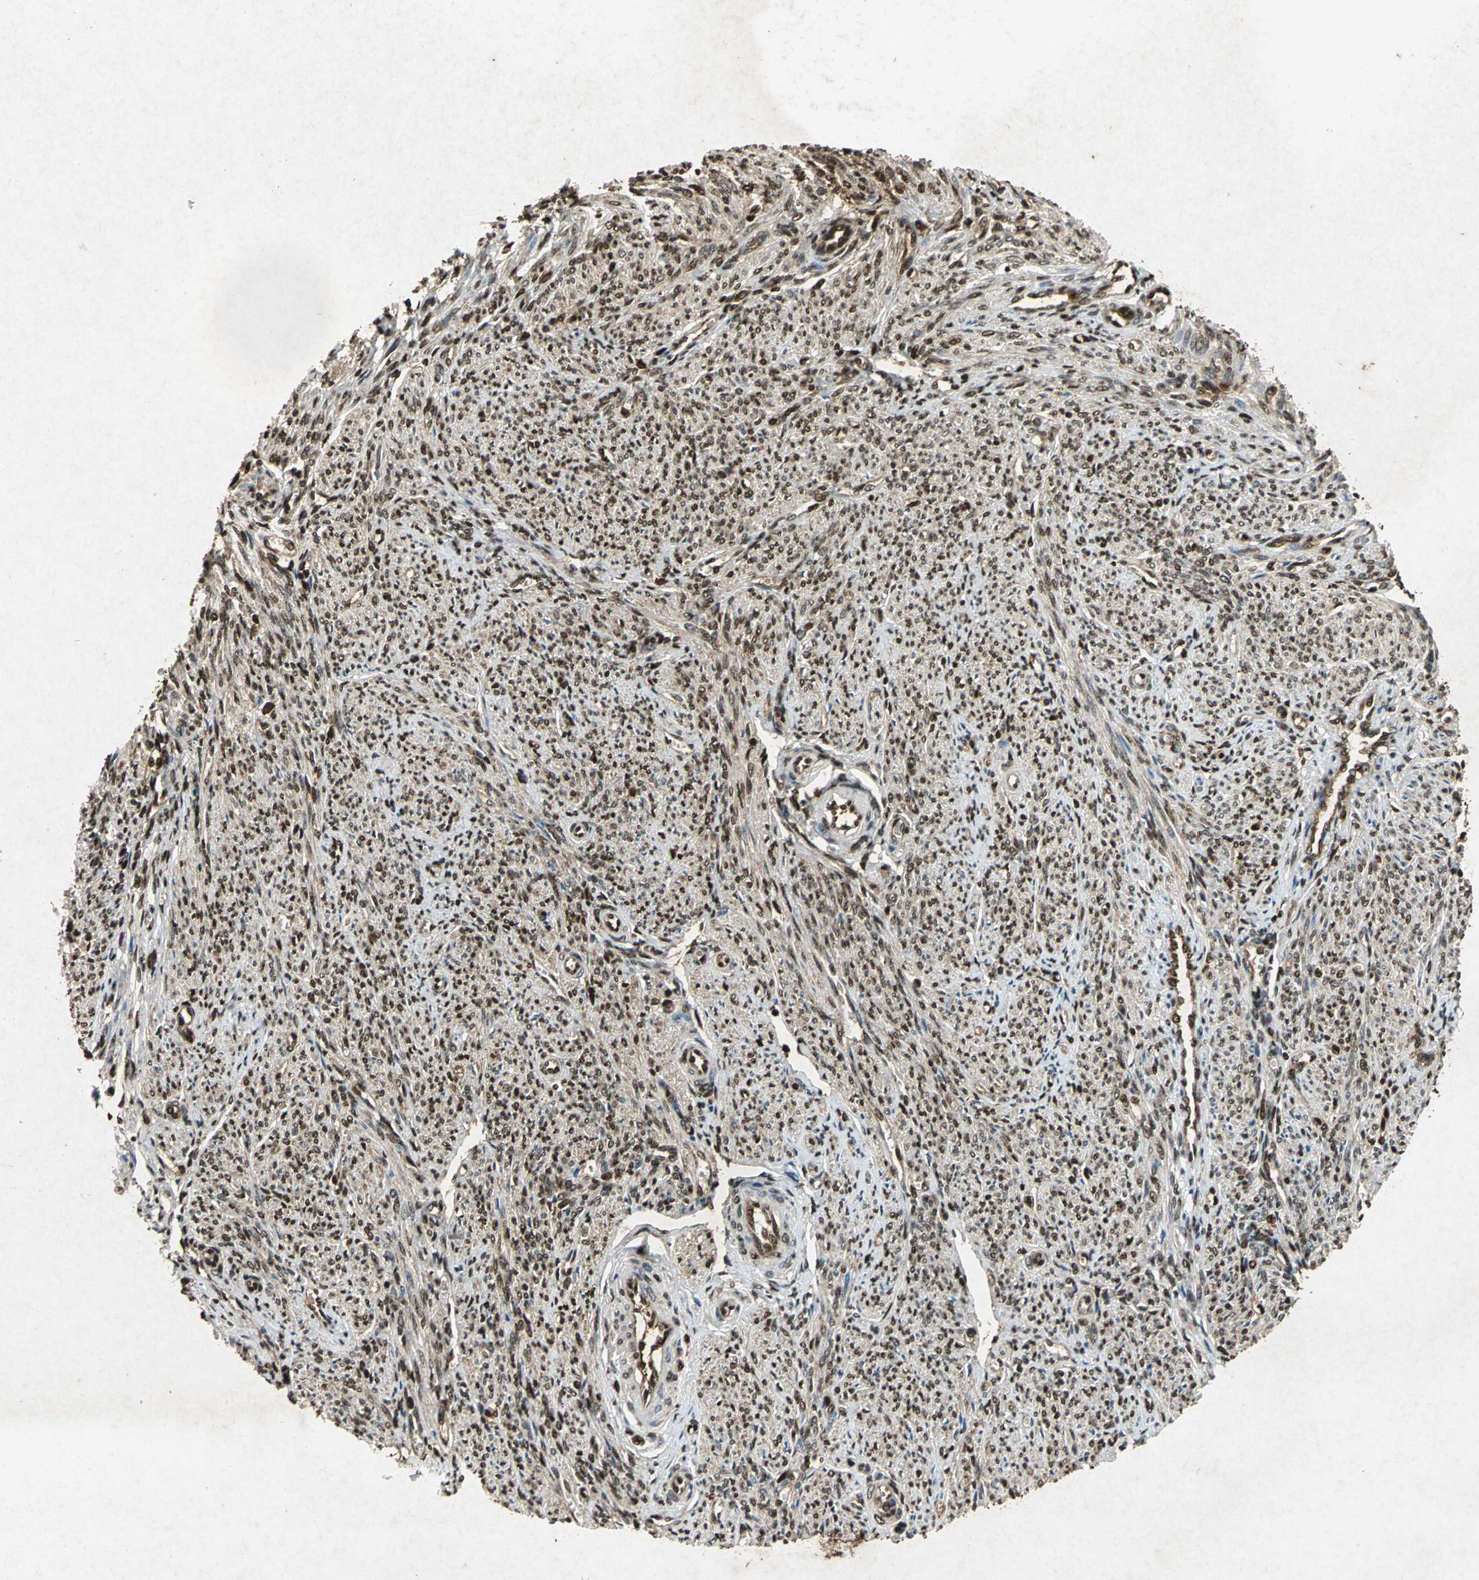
{"staining": {"intensity": "strong", "quantity": ">75%", "location": "cytoplasmic/membranous,nuclear"}, "tissue": "smooth muscle", "cell_type": "Smooth muscle cells", "image_type": "normal", "snomed": [{"axis": "morphology", "description": "Normal tissue, NOS"}, {"axis": "topography", "description": "Smooth muscle"}], "caption": "The photomicrograph exhibits staining of normal smooth muscle, revealing strong cytoplasmic/membranous,nuclear protein staining (brown color) within smooth muscle cells. The staining is performed using DAB brown chromogen to label protein expression. The nuclei are counter-stained blue using hematoxylin.", "gene": "ANP32A", "patient": {"sex": "female", "age": 65}}